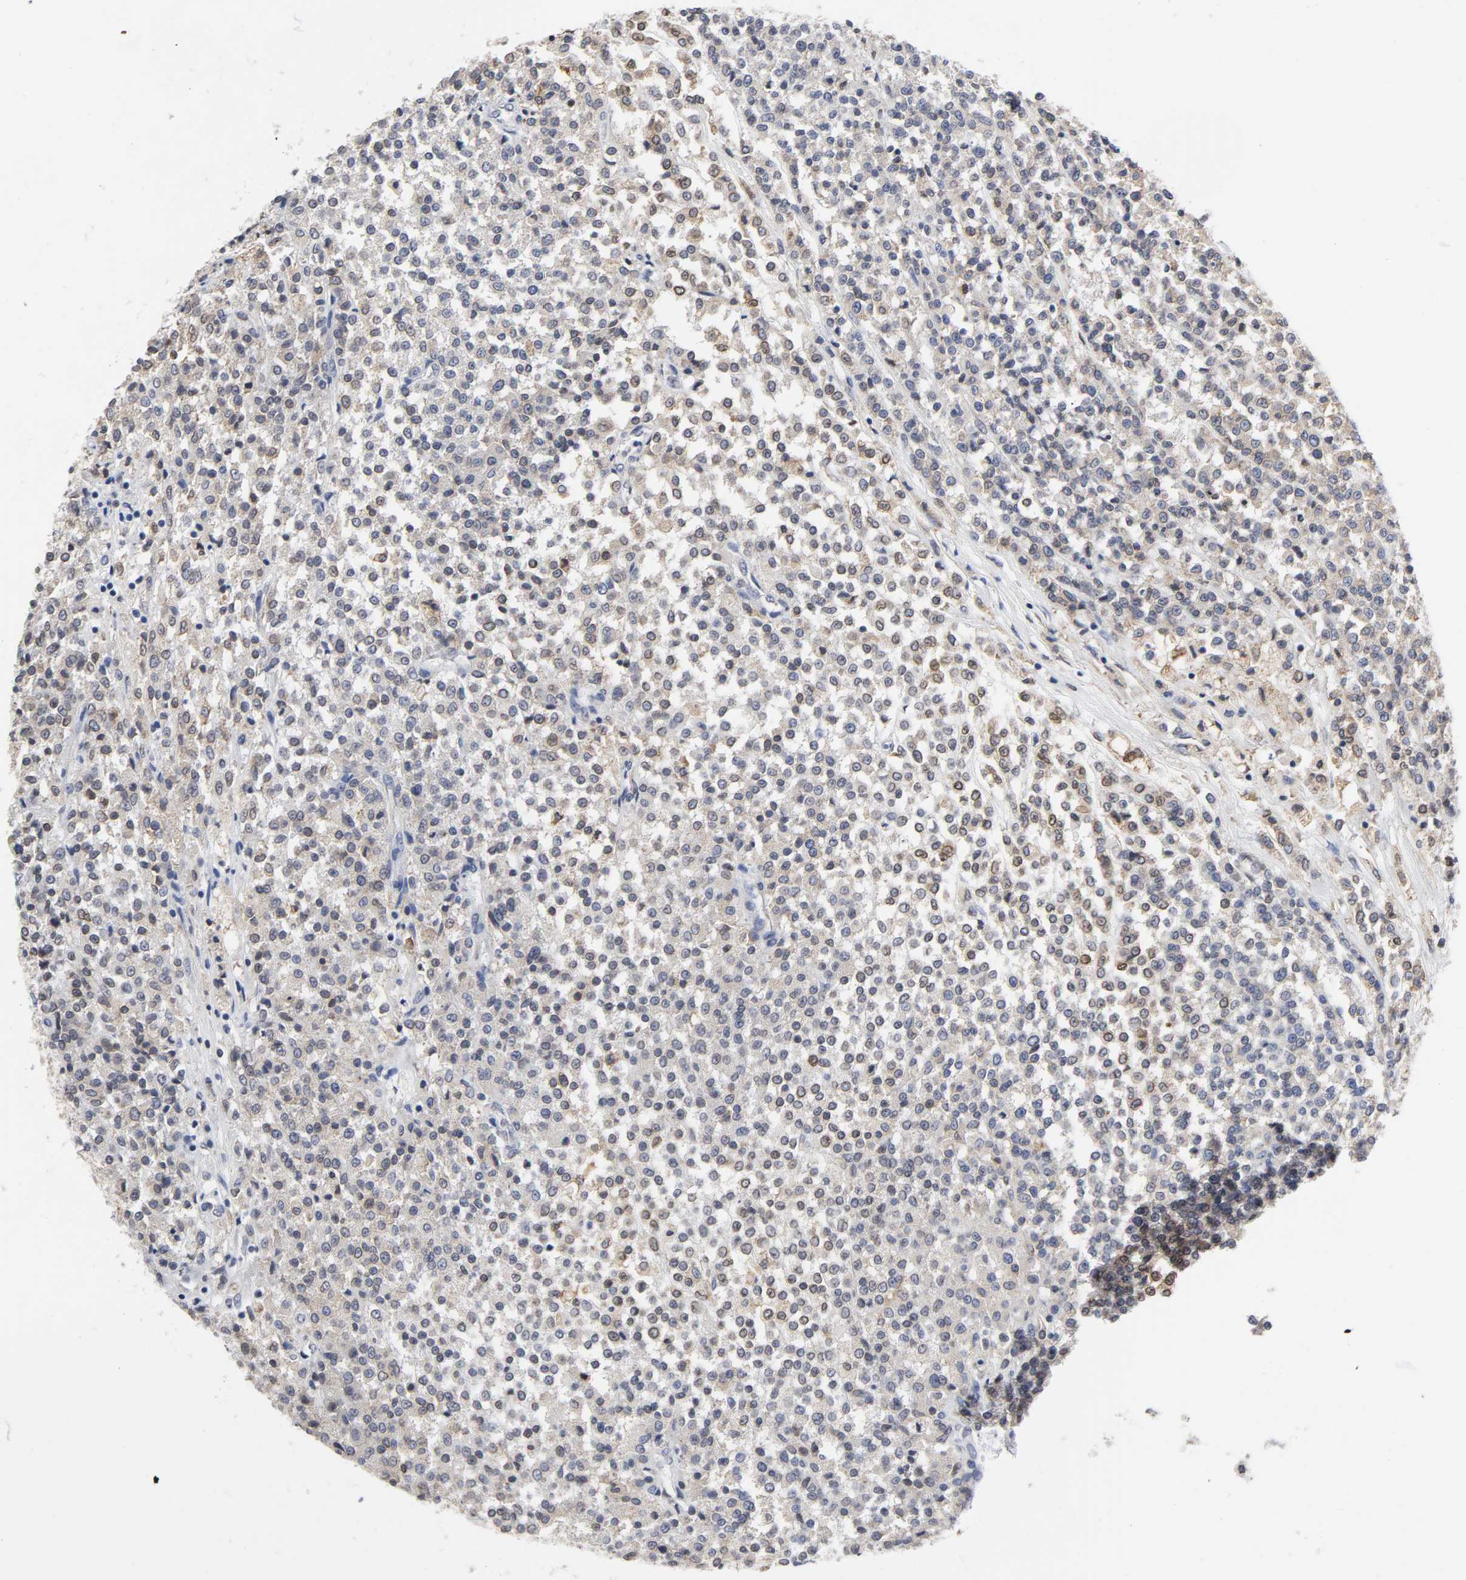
{"staining": {"intensity": "weak", "quantity": "25%-75%", "location": "nuclear"}, "tissue": "testis cancer", "cell_type": "Tumor cells", "image_type": "cancer", "snomed": [{"axis": "morphology", "description": "Seminoma, NOS"}, {"axis": "topography", "description": "Testis"}], "caption": "Testis cancer stained for a protein (brown) exhibits weak nuclear positive expression in approximately 25%-75% of tumor cells.", "gene": "HCK", "patient": {"sex": "male", "age": 59}}